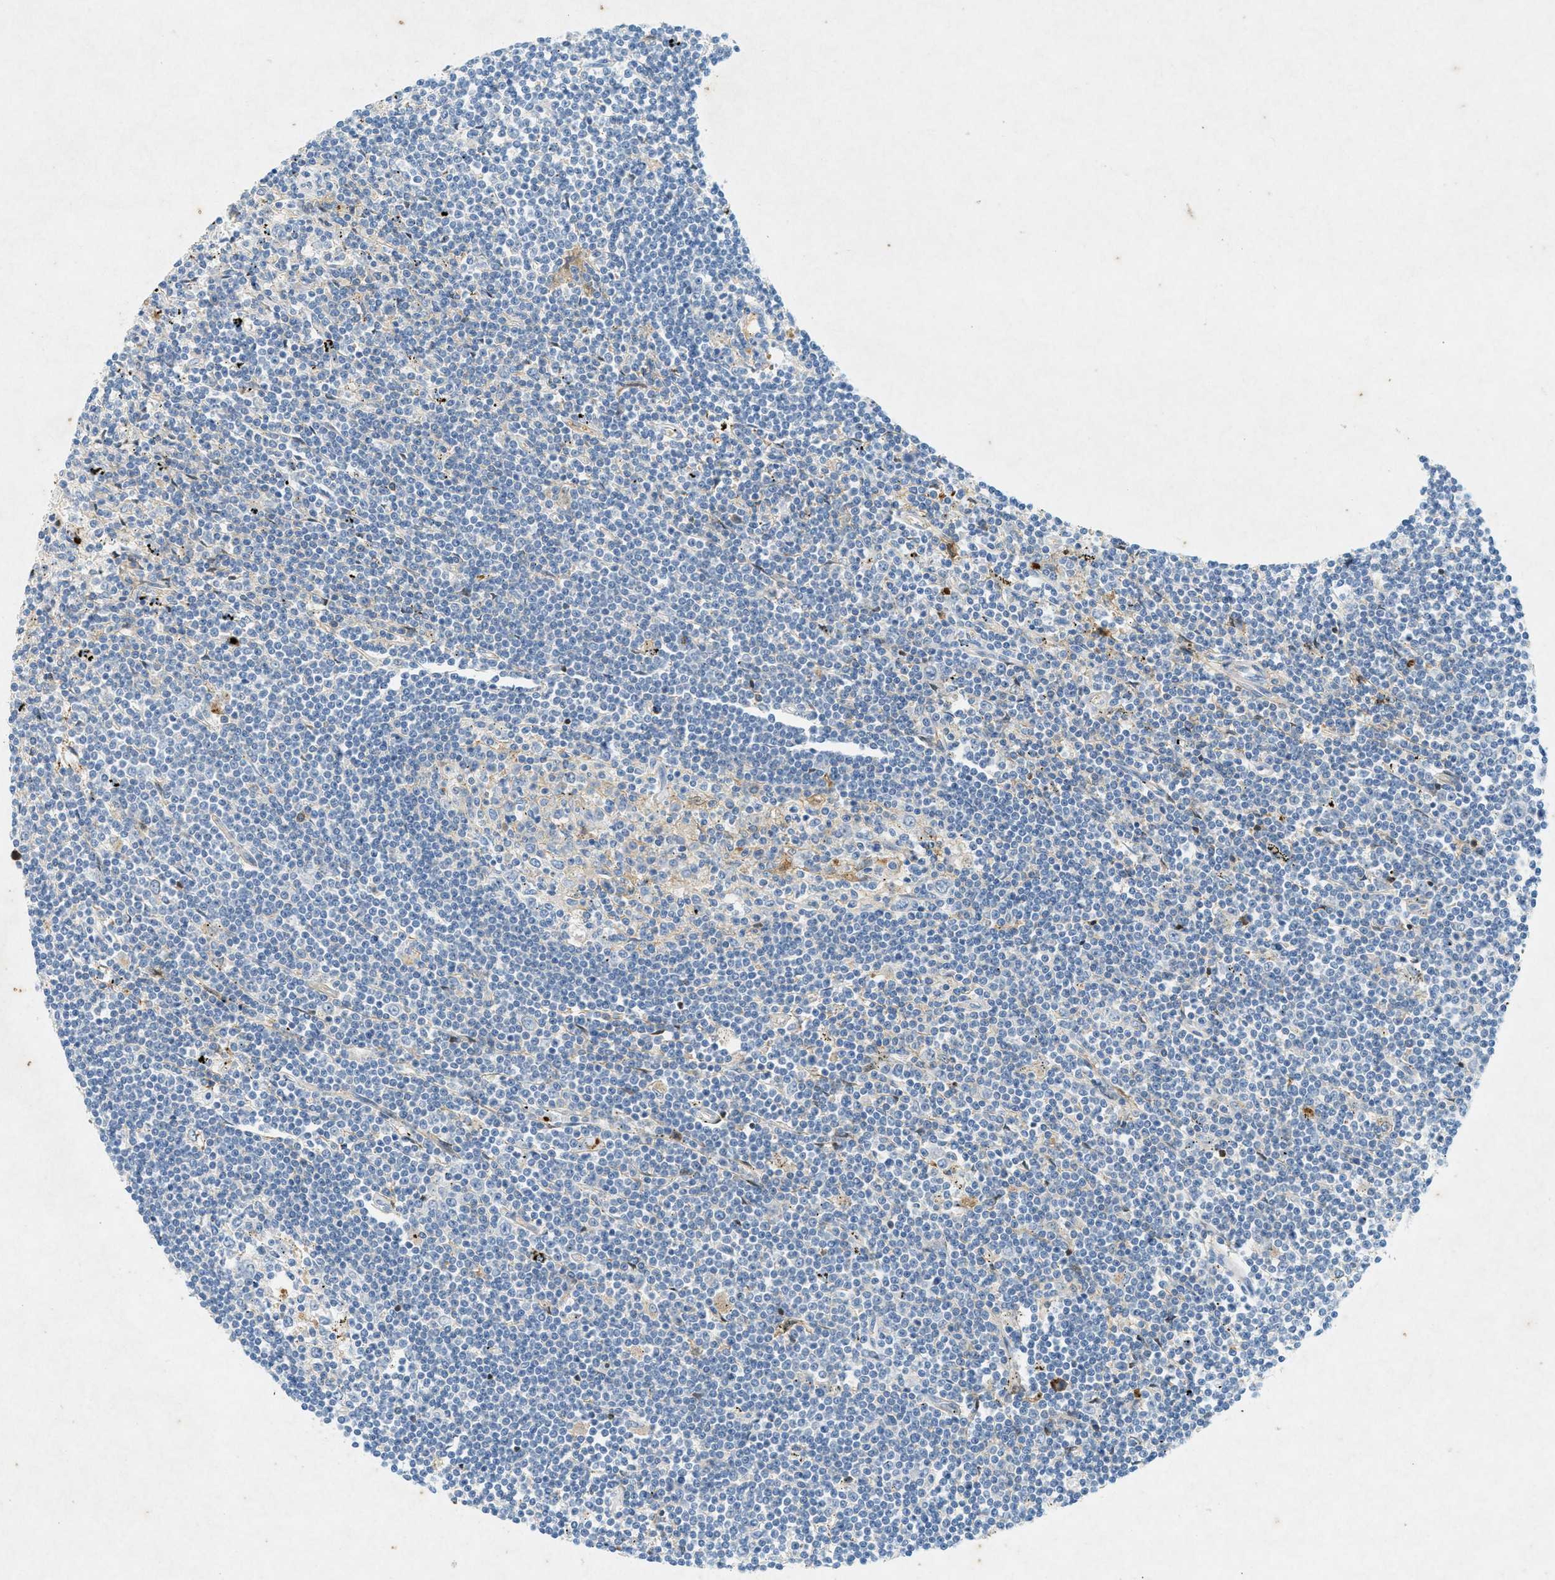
{"staining": {"intensity": "negative", "quantity": "none", "location": "none"}, "tissue": "lymphoma", "cell_type": "Tumor cells", "image_type": "cancer", "snomed": [{"axis": "morphology", "description": "Malignant lymphoma, non-Hodgkin's type, Low grade"}, {"axis": "topography", "description": "Spleen"}], "caption": "This is an immunohistochemistry micrograph of lymphoma. There is no staining in tumor cells.", "gene": "F2", "patient": {"sex": "male", "age": 76}}